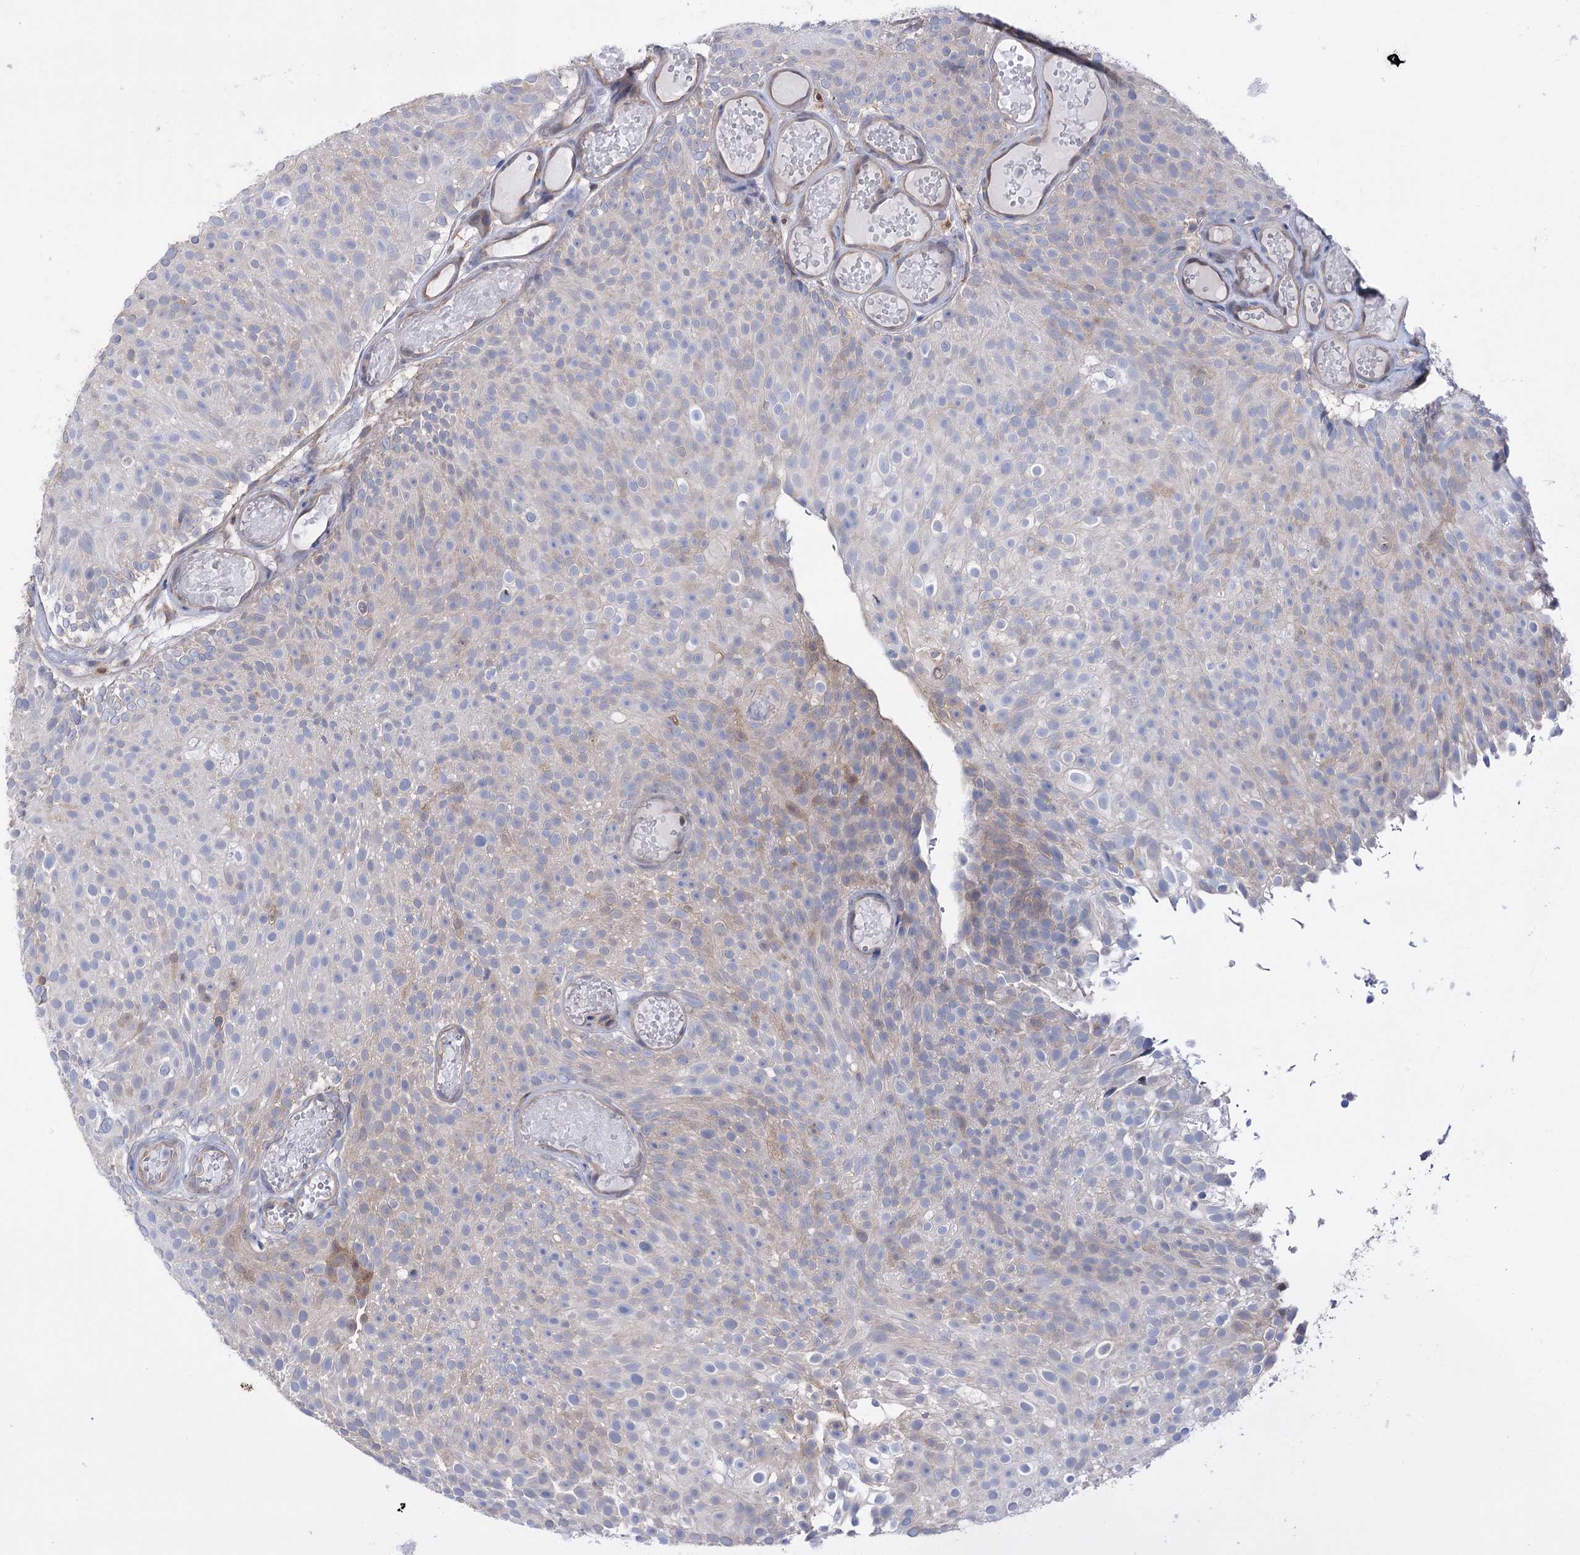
{"staining": {"intensity": "negative", "quantity": "none", "location": "none"}, "tissue": "urothelial cancer", "cell_type": "Tumor cells", "image_type": "cancer", "snomed": [{"axis": "morphology", "description": "Urothelial carcinoma, Low grade"}, {"axis": "topography", "description": "Urinary bladder"}], "caption": "There is no significant staining in tumor cells of urothelial cancer.", "gene": "PTER", "patient": {"sex": "male", "age": 78}}